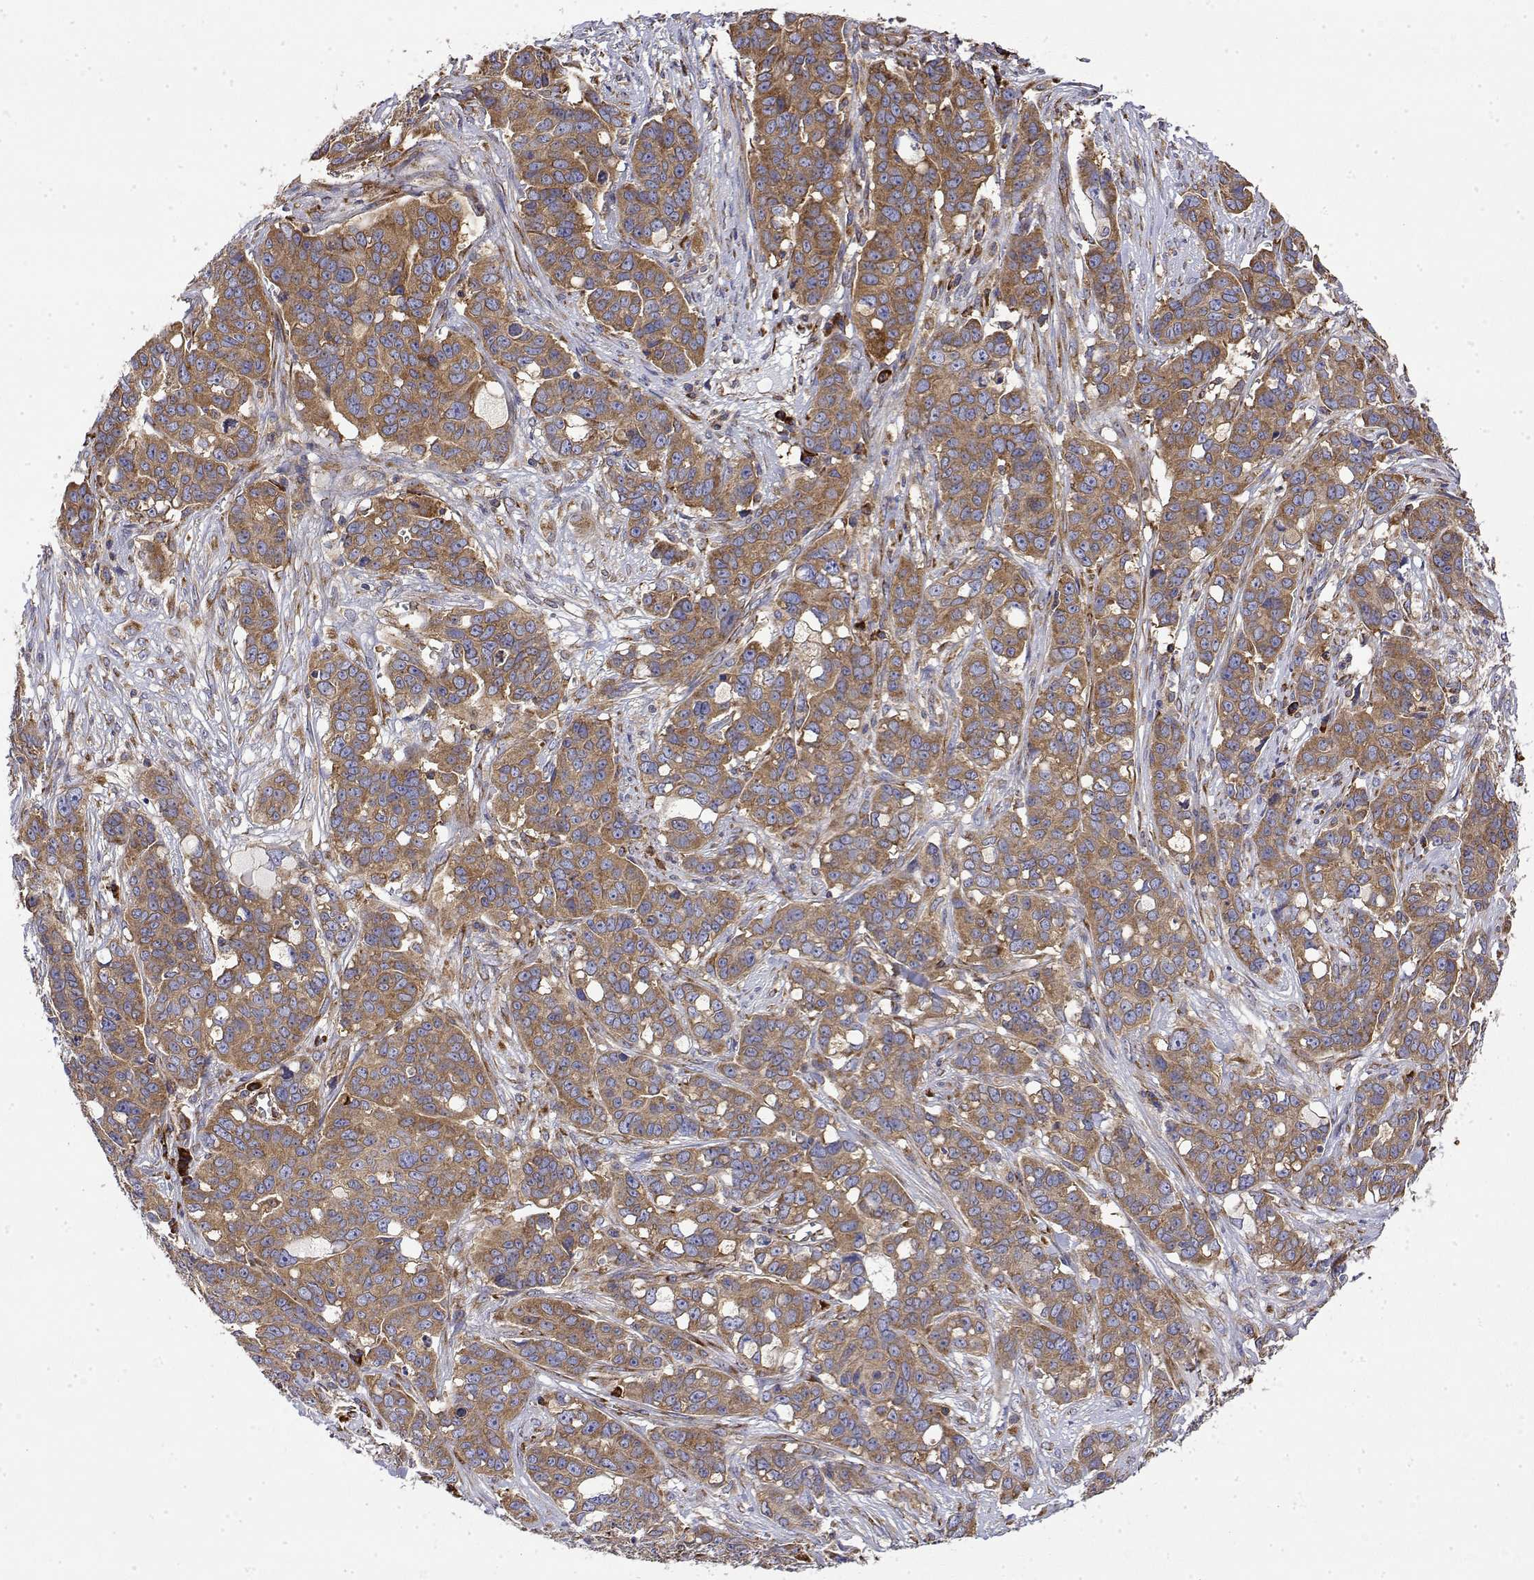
{"staining": {"intensity": "moderate", "quantity": ">75%", "location": "cytoplasmic/membranous"}, "tissue": "ovarian cancer", "cell_type": "Tumor cells", "image_type": "cancer", "snomed": [{"axis": "morphology", "description": "Carcinoma, endometroid"}, {"axis": "topography", "description": "Ovary"}], "caption": "A high-resolution image shows immunohistochemistry (IHC) staining of ovarian cancer, which shows moderate cytoplasmic/membranous expression in approximately >75% of tumor cells.", "gene": "EEF1G", "patient": {"sex": "female", "age": 78}}